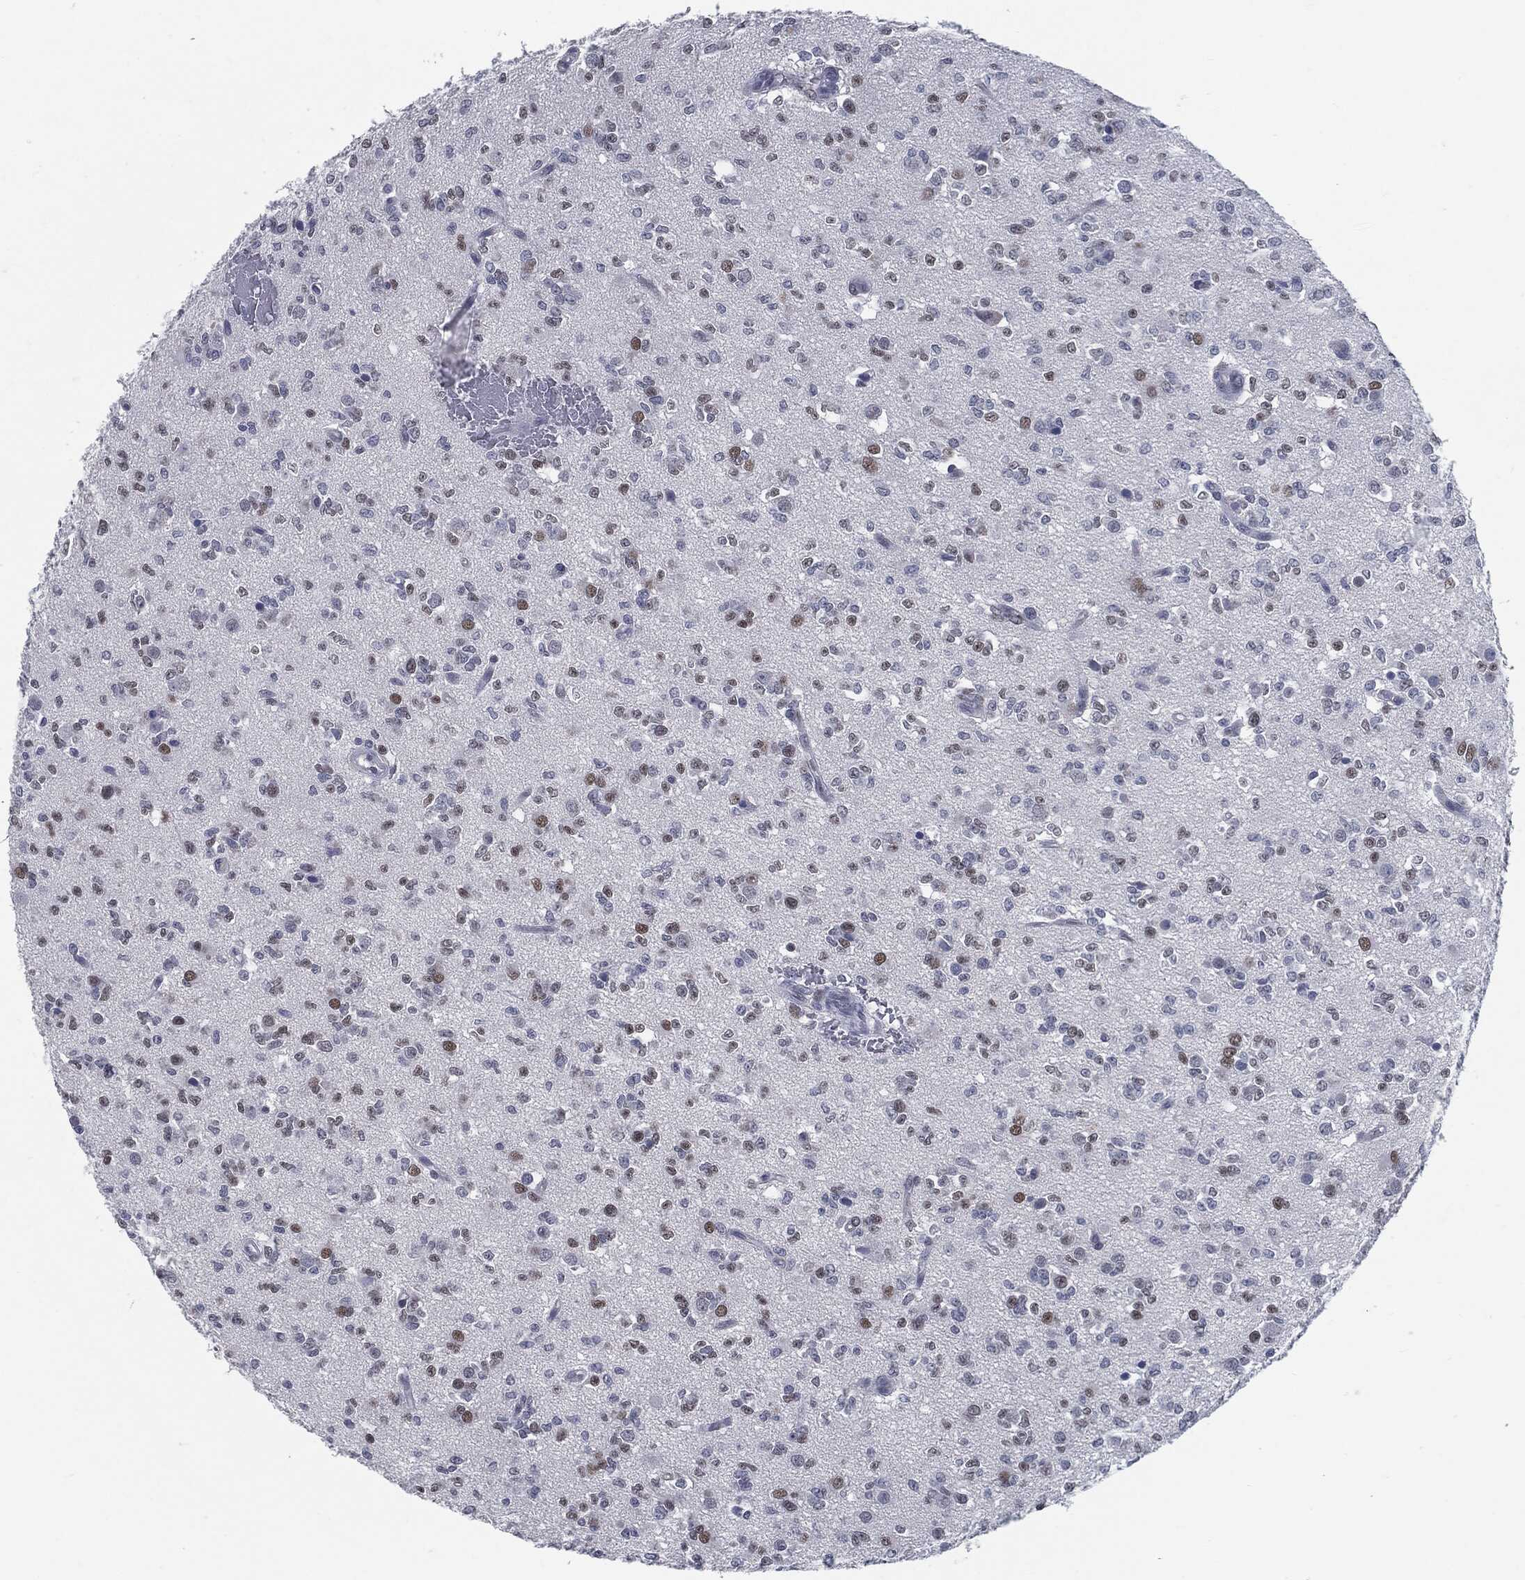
{"staining": {"intensity": "moderate", "quantity": "<25%", "location": "nuclear"}, "tissue": "glioma", "cell_type": "Tumor cells", "image_type": "cancer", "snomed": [{"axis": "morphology", "description": "Glioma, malignant, Low grade"}, {"axis": "topography", "description": "Brain"}], "caption": "Moderate nuclear expression is appreciated in approximately <25% of tumor cells in glioma. Nuclei are stained in blue.", "gene": "PROM1", "patient": {"sex": "female", "age": 45}}